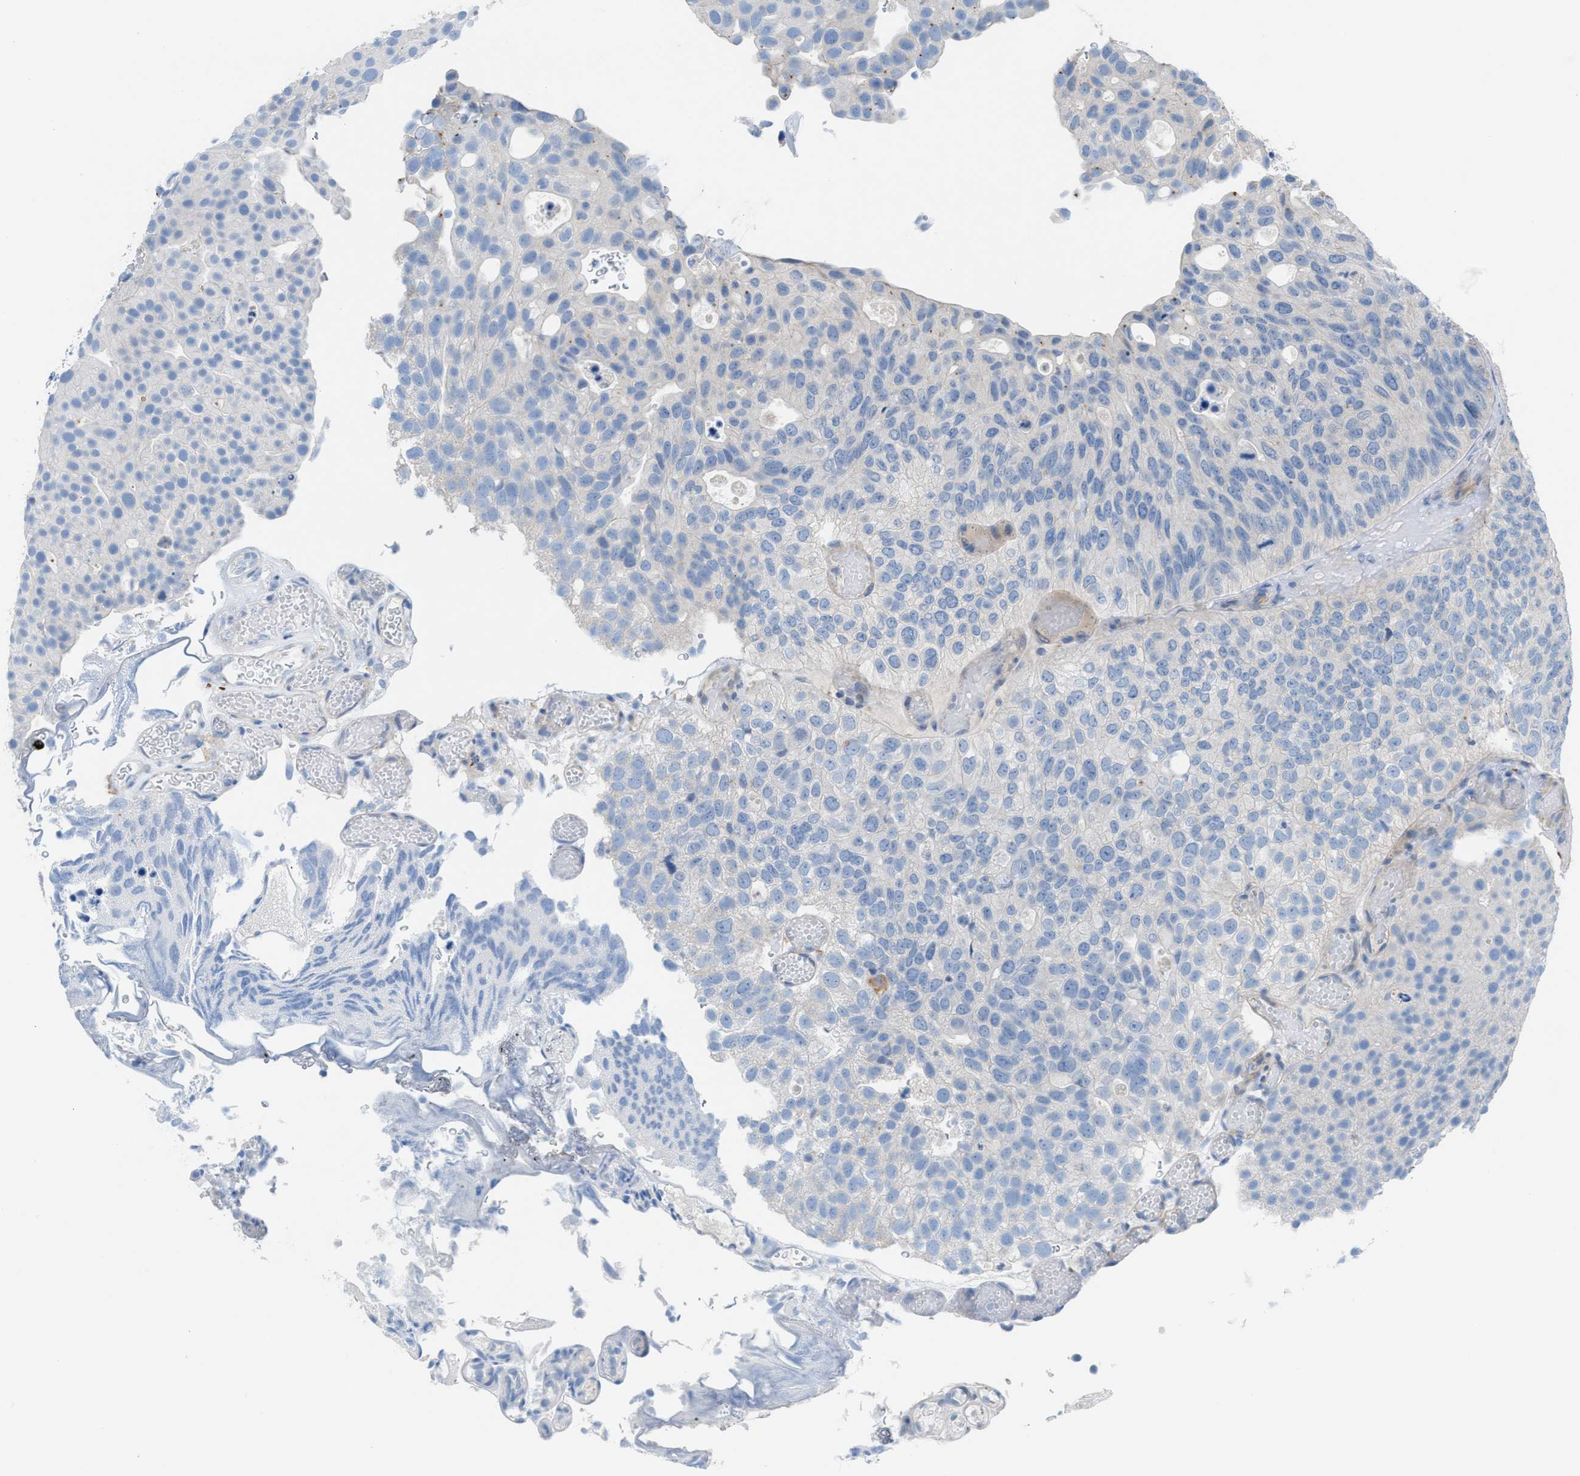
{"staining": {"intensity": "negative", "quantity": "none", "location": "none"}, "tissue": "urothelial cancer", "cell_type": "Tumor cells", "image_type": "cancer", "snomed": [{"axis": "morphology", "description": "Urothelial carcinoma, Low grade"}, {"axis": "topography", "description": "Urinary bladder"}], "caption": "This is a photomicrograph of immunohistochemistry staining of urothelial cancer, which shows no staining in tumor cells.", "gene": "ASPA", "patient": {"sex": "male", "age": 78}}